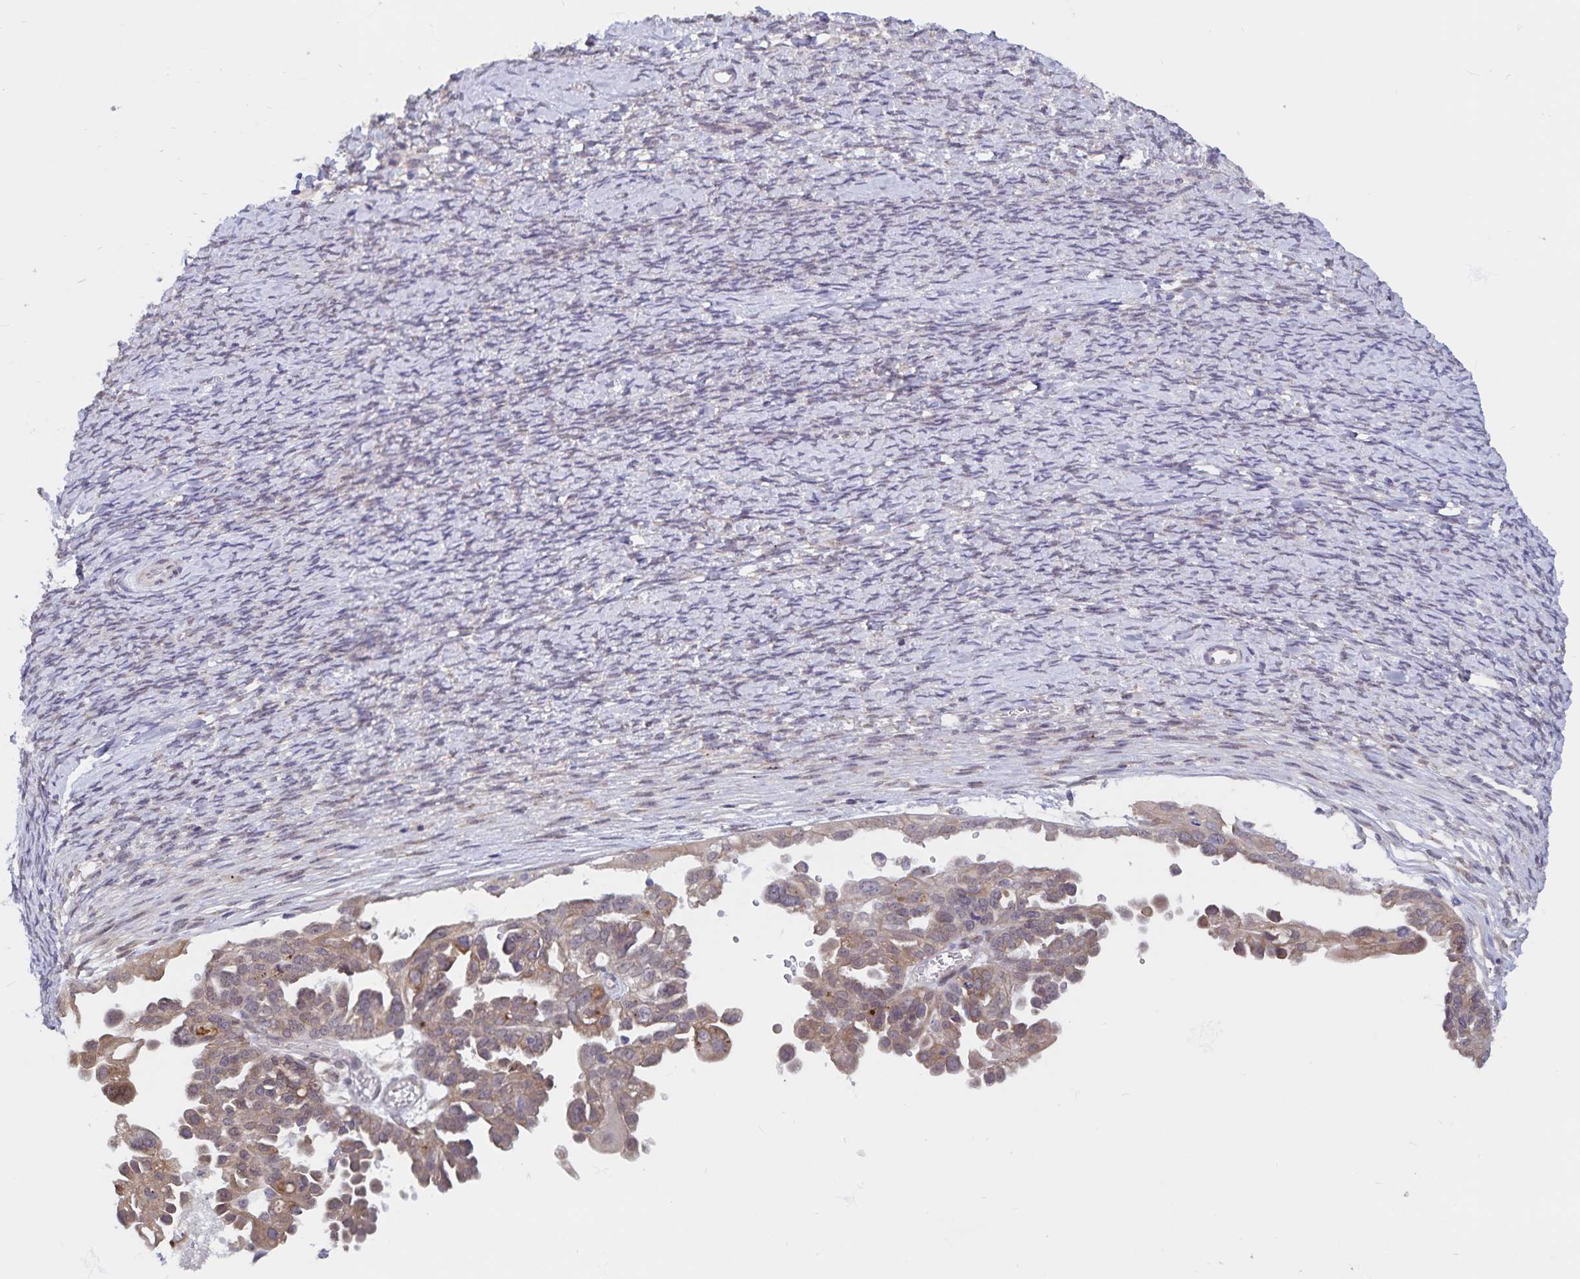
{"staining": {"intensity": "weak", "quantity": ">75%", "location": "cytoplasmic/membranous"}, "tissue": "ovarian cancer", "cell_type": "Tumor cells", "image_type": "cancer", "snomed": [{"axis": "morphology", "description": "Cystadenocarcinoma, serous, NOS"}, {"axis": "topography", "description": "Ovary"}], "caption": "Immunohistochemistry (IHC) (DAB (3,3'-diaminobenzidine)) staining of ovarian cancer demonstrates weak cytoplasmic/membranous protein staining in approximately >75% of tumor cells. (DAB IHC, brown staining for protein, blue staining for nuclei).", "gene": "ATP2A2", "patient": {"sex": "female", "age": 53}}